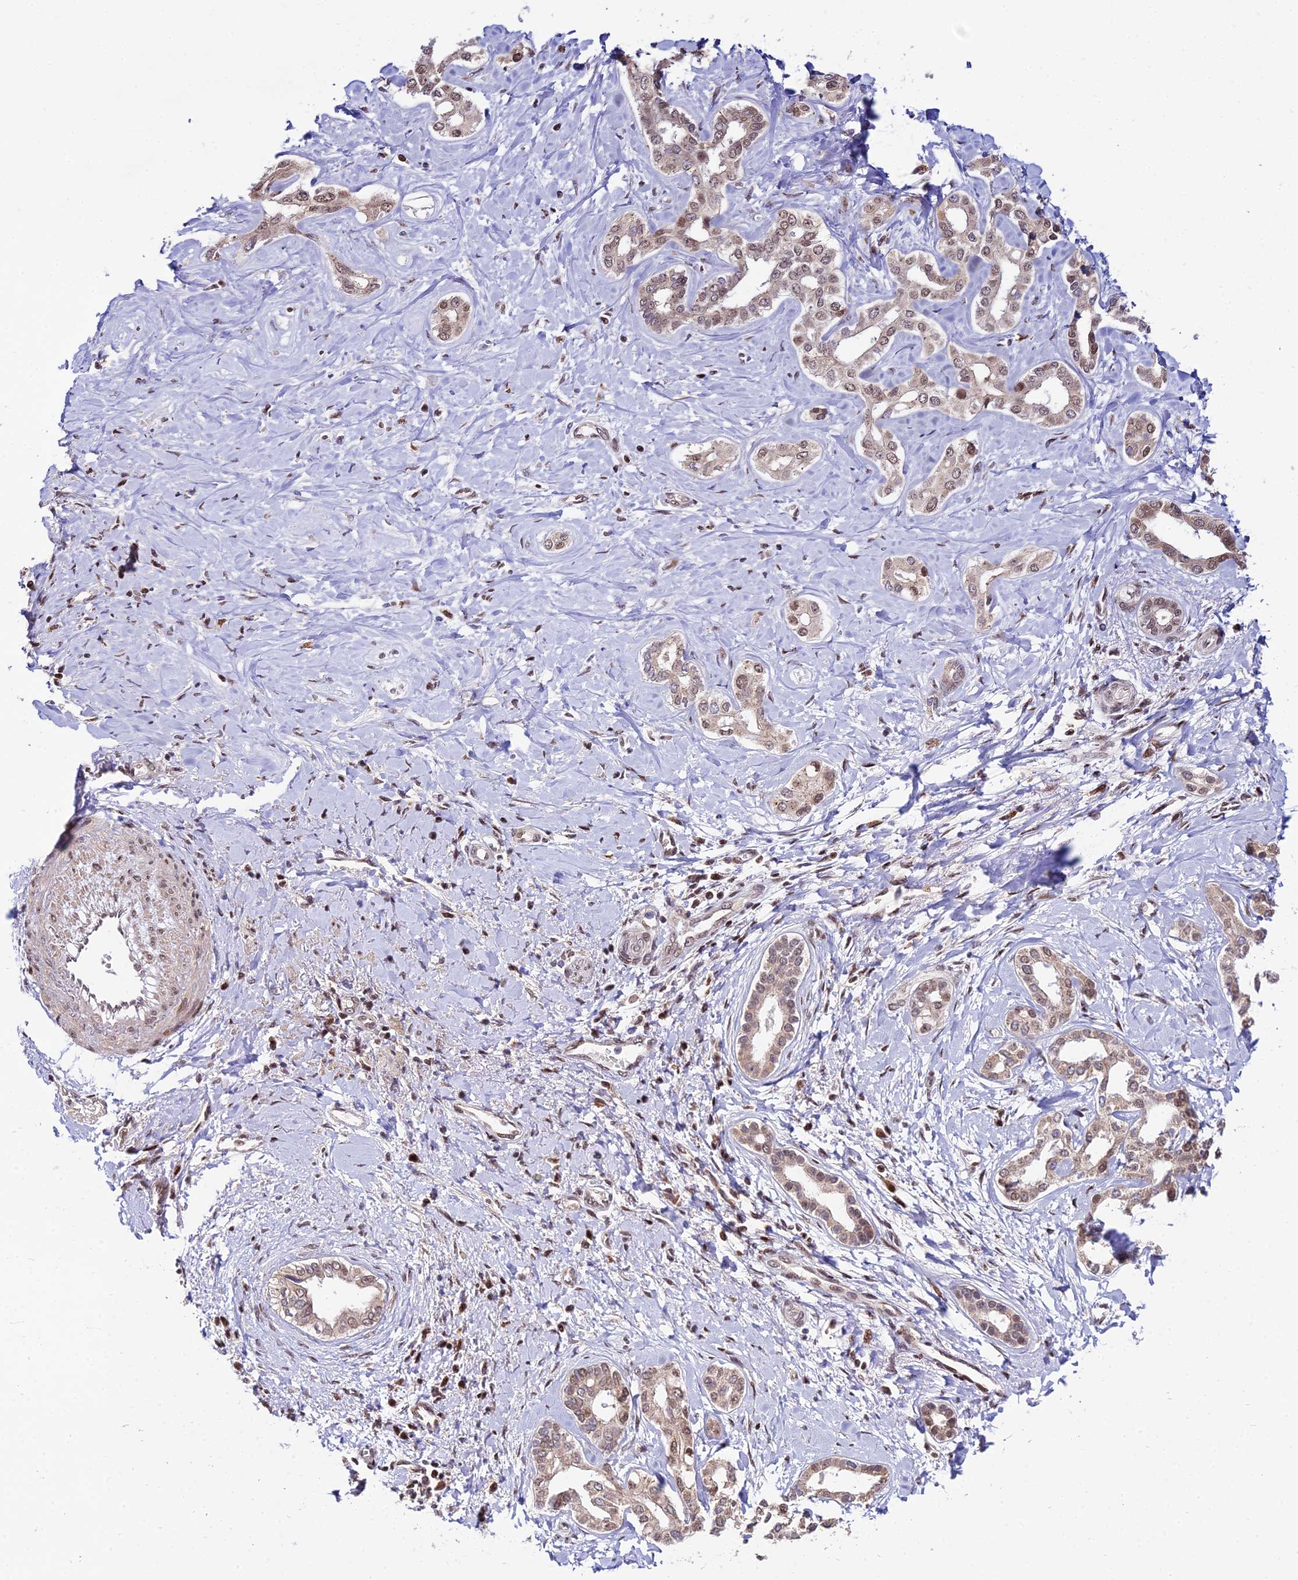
{"staining": {"intensity": "weak", "quantity": ">75%", "location": "nuclear"}, "tissue": "liver cancer", "cell_type": "Tumor cells", "image_type": "cancer", "snomed": [{"axis": "morphology", "description": "Cholangiocarcinoma"}, {"axis": "topography", "description": "Liver"}], "caption": "Protein expression analysis of human liver cancer reveals weak nuclear expression in about >75% of tumor cells. (DAB (3,3'-diaminobenzidine) = brown stain, brightfield microscopy at high magnification).", "gene": "CIB3", "patient": {"sex": "female", "age": 77}}